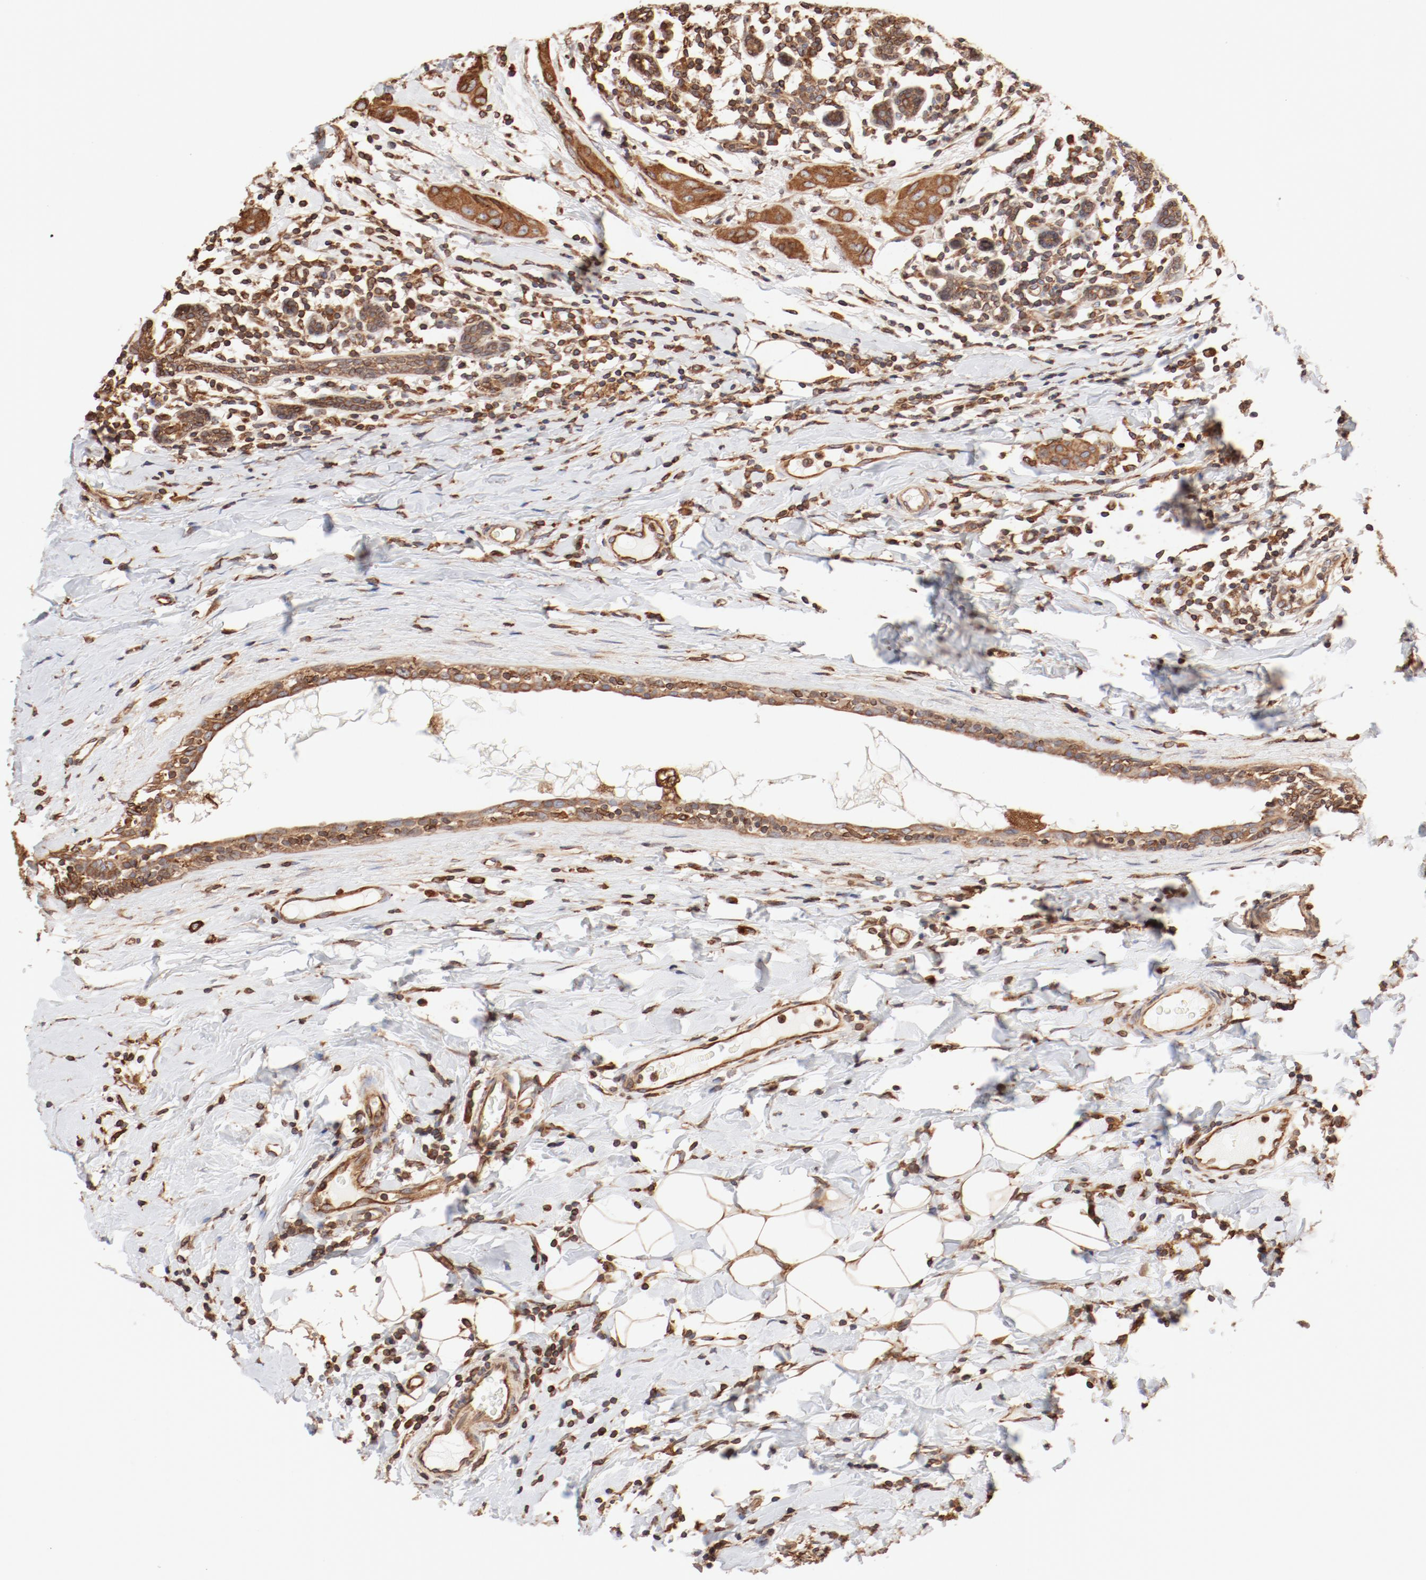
{"staining": {"intensity": "moderate", "quantity": ">75%", "location": "cytoplasmic/membranous"}, "tissue": "breast cancer", "cell_type": "Tumor cells", "image_type": "cancer", "snomed": [{"axis": "morphology", "description": "Duct carcinoma"}, {"axis": "topography", "description": "Breast"}], "caption": "This is a photomicrograph of immunohistochemistry (IHC) staining of breast cancer, which shows moderate staining in the cytoplasmic/membranous of tumor cells.", "gene": "BCAP31", "patient": {"sex": "female", "age": 40}}